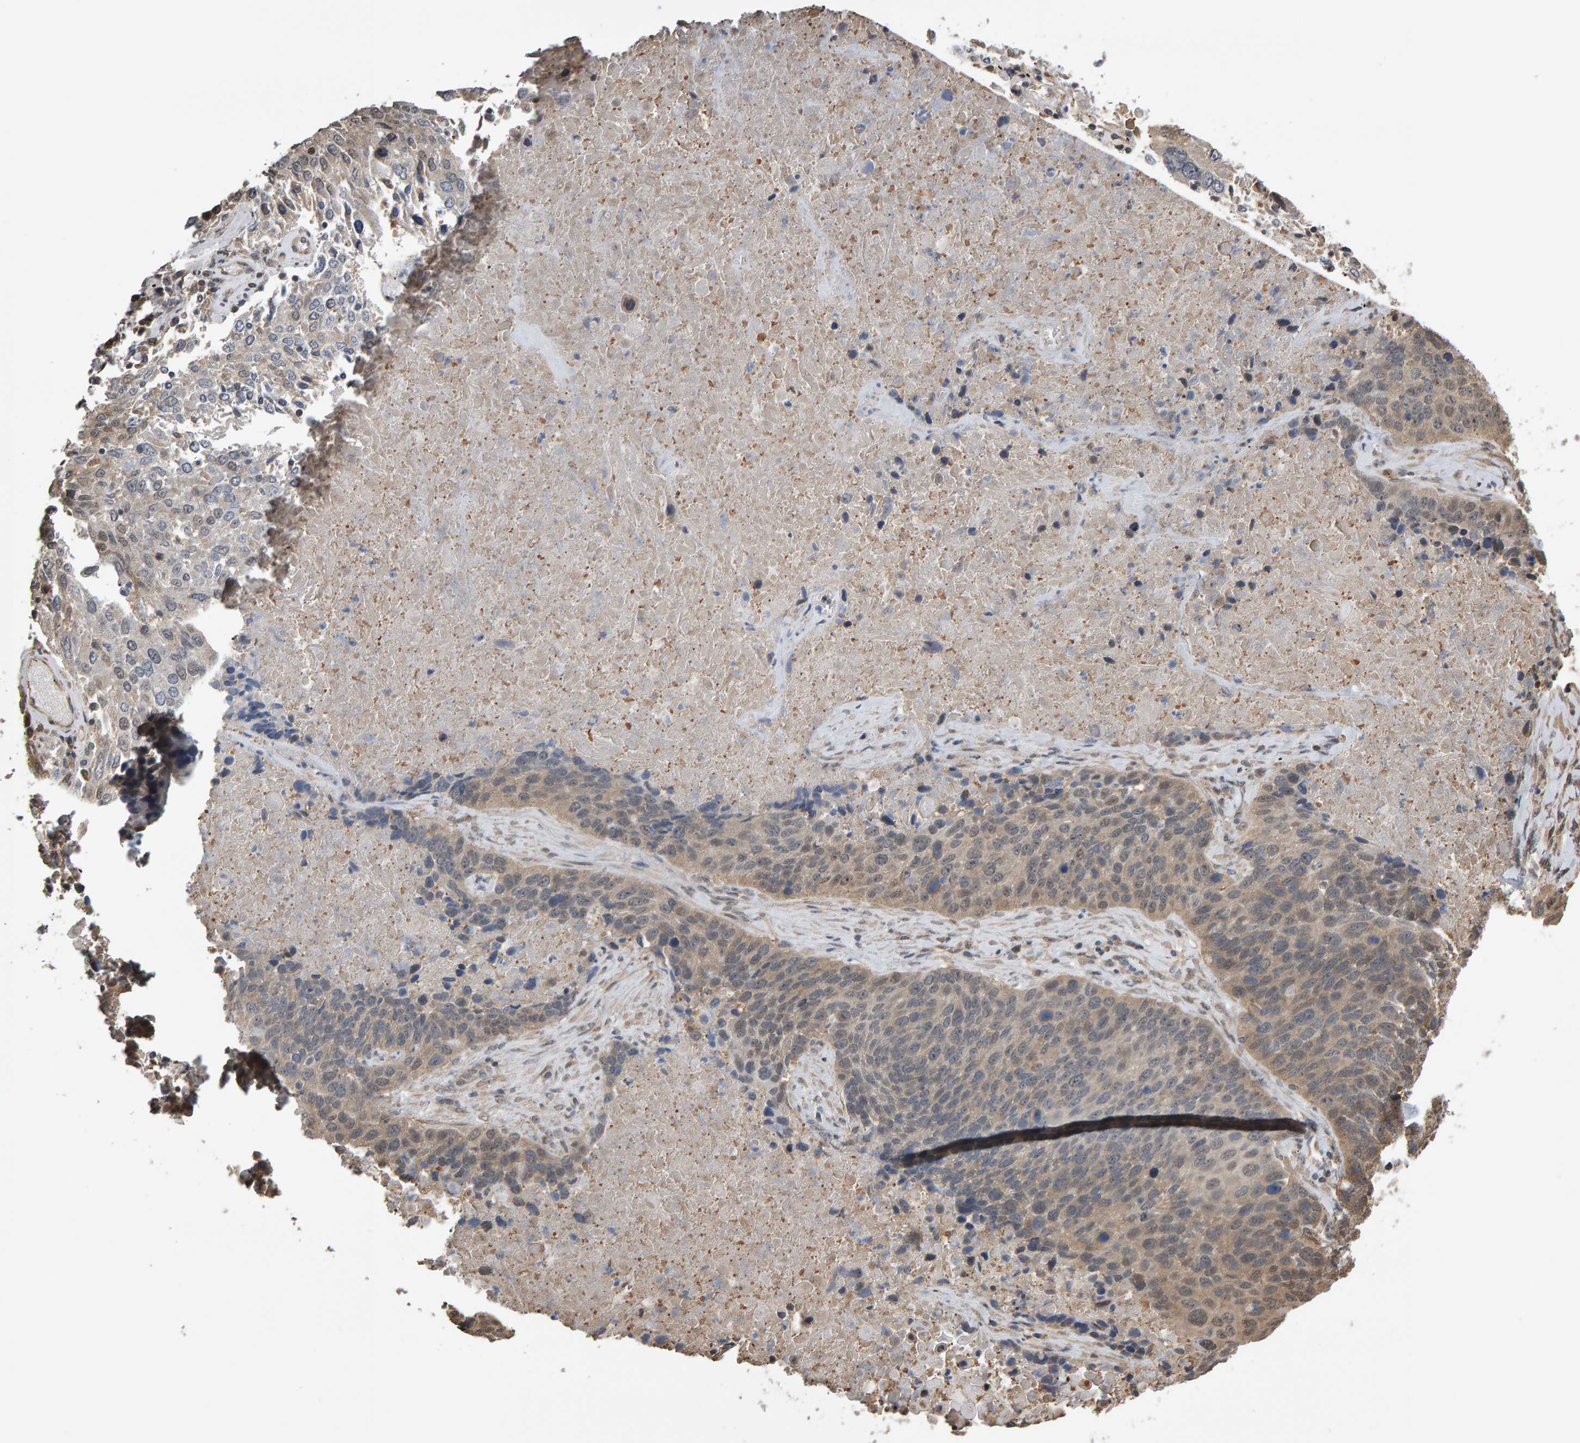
{"staining": {"intensity": "weak", "quantity": "25%-75%", "location": "cytoplasmic/membranous"}, "tissue": "lung cancer", "cell_type": "Tumor cells", "image_type": "cancer", "snomed": [{"axis": "morphology", "description": "Squamous cell carcinoma, NOS"}, {"axis": "topography", "description": "Lung"}], "caption": "Protein expression by immunohistochemistry (IHC) displays weak cytoplasmic/membranous expression in approximately 25%-75% of tumor cells in lung cancer (squamous cell carcinoma).", "gene": "COASY", "patient": {"sex": "male", "age": 65}}